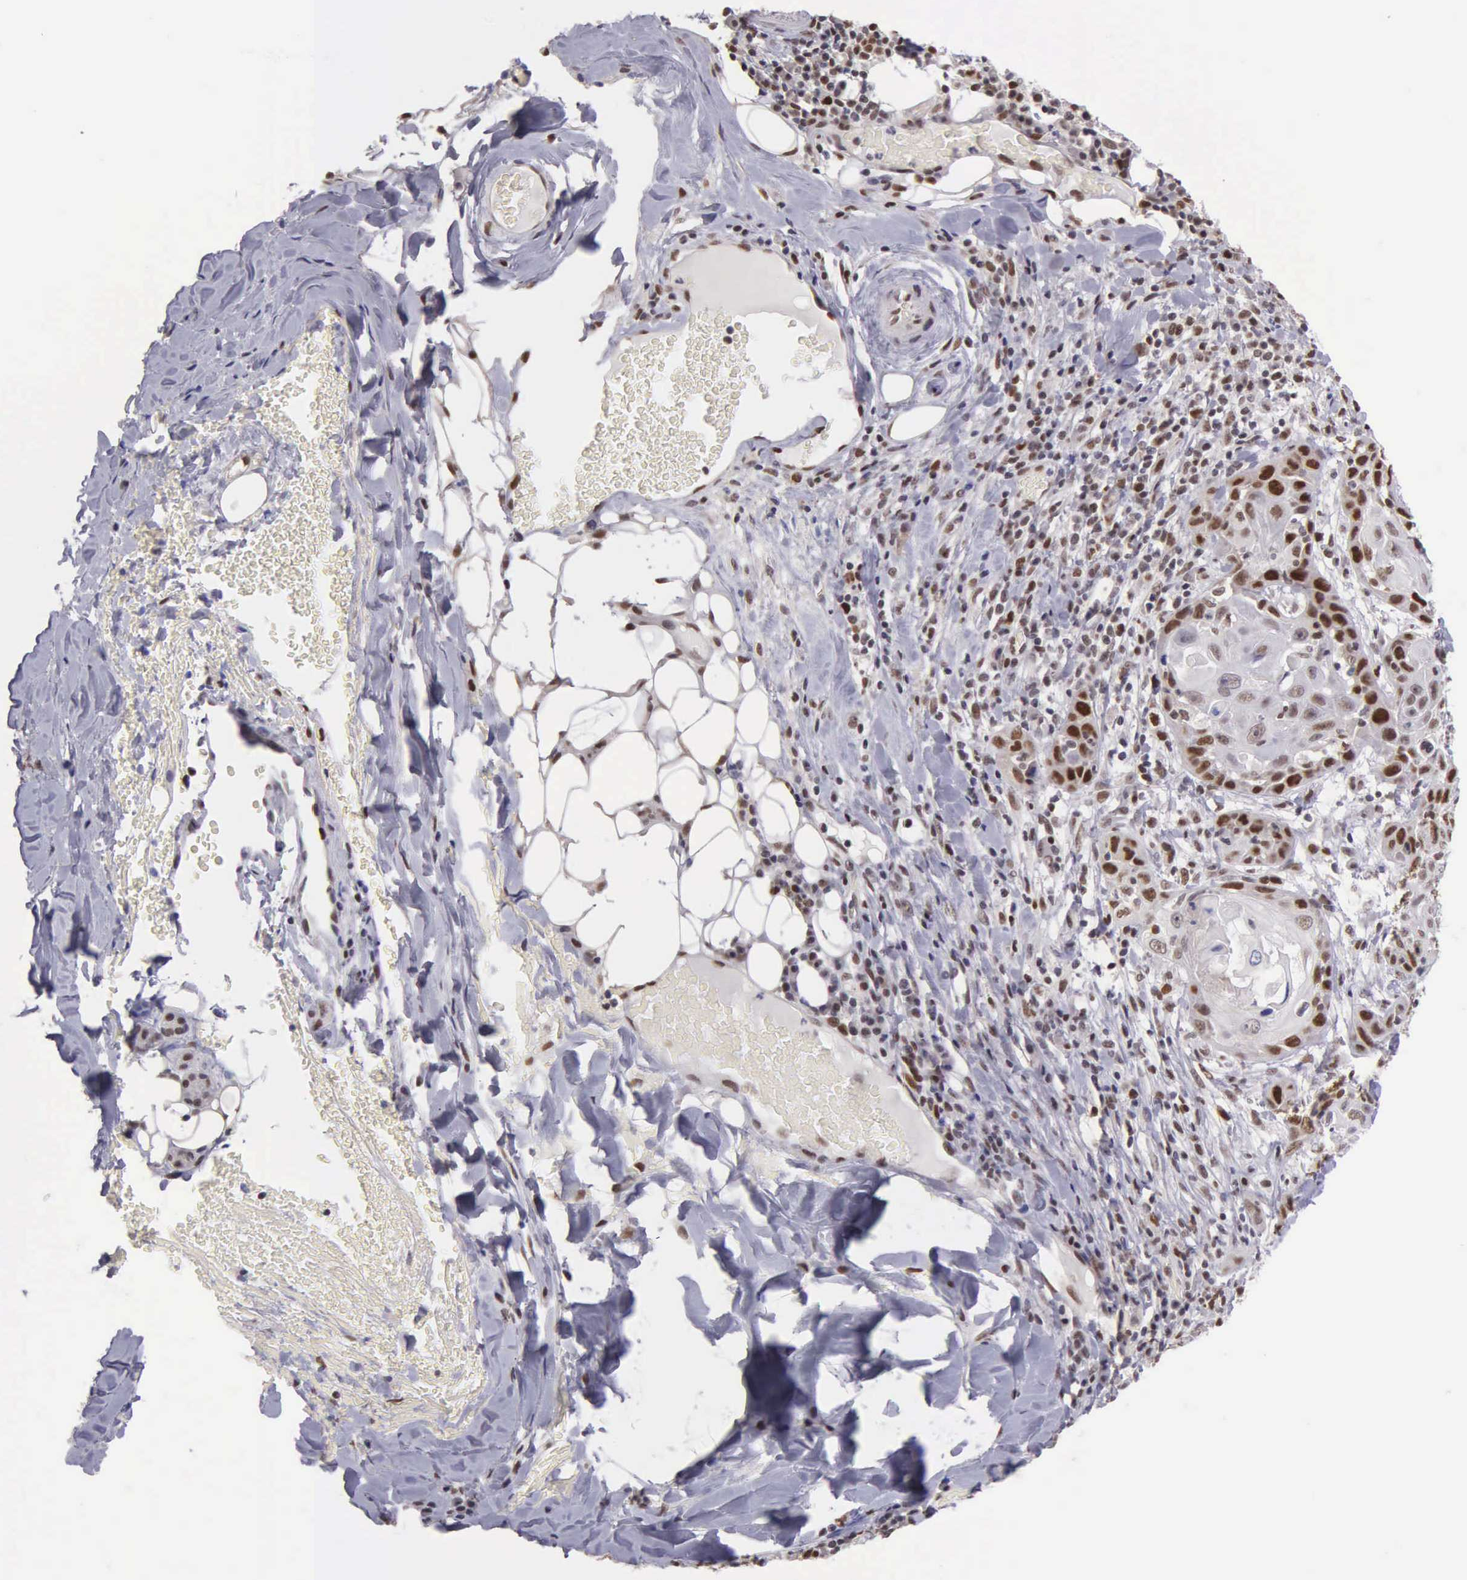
{"staining": {"intensity": "moderate", "quantity": "25%-75%", "location": "nuclear"}, "tissue": "skin cancer", "cell_type": "Tumor cells", "image_type": "cancer", "snomed": [{"axis": "morphology", "description": "Squamous cell carcinoma, NOS"}, {"axis": "topography", "description": "Skin"}], "caption": "Immunohistochemical staining of skin cancer displays medium levels of moderate nuclear protein staining in approximately 25%-75% of tumor cells.", "gene": "UBR7", "patient": {"sex": "male", "age": 84}}